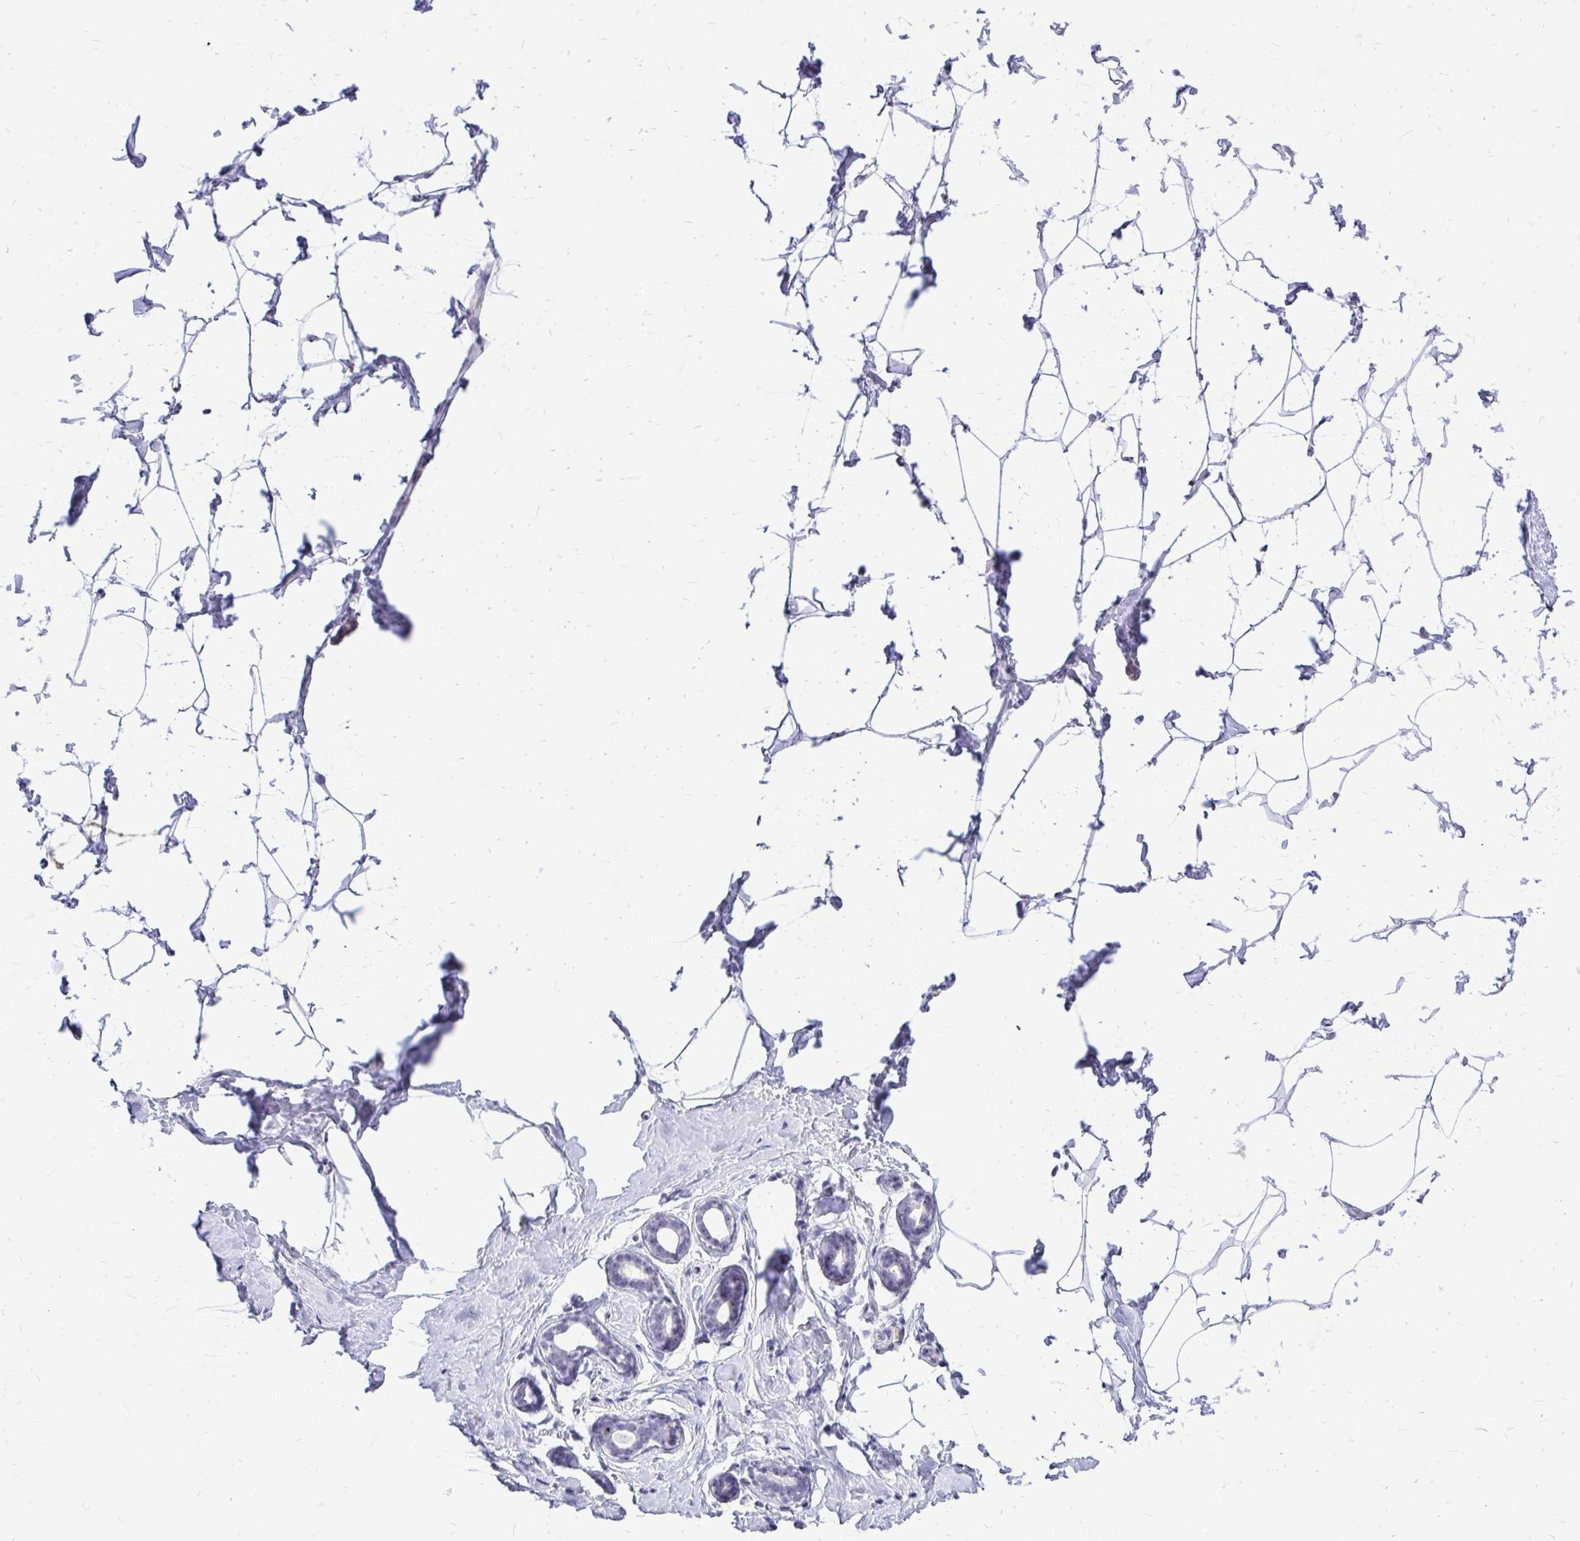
{"staining": {"intensity": "negative", "quantity": "none", "location": "none"}, "tissue": "breast", "cell_type": "Adipocytes", "image_type": "normal", "snomed": [{"axis": "morphology", "description": "Normal tissue, NOS"}, {"axis": "topography", "description": "Breast"}], "caption": "Immunohistochemistry (IHC) photomicrograph of benign human breast stained for a protein (brown), which reveals no expression in adipocytes.", "gene": "NIFK", "patient": {"sex": "female", "age": 32}}